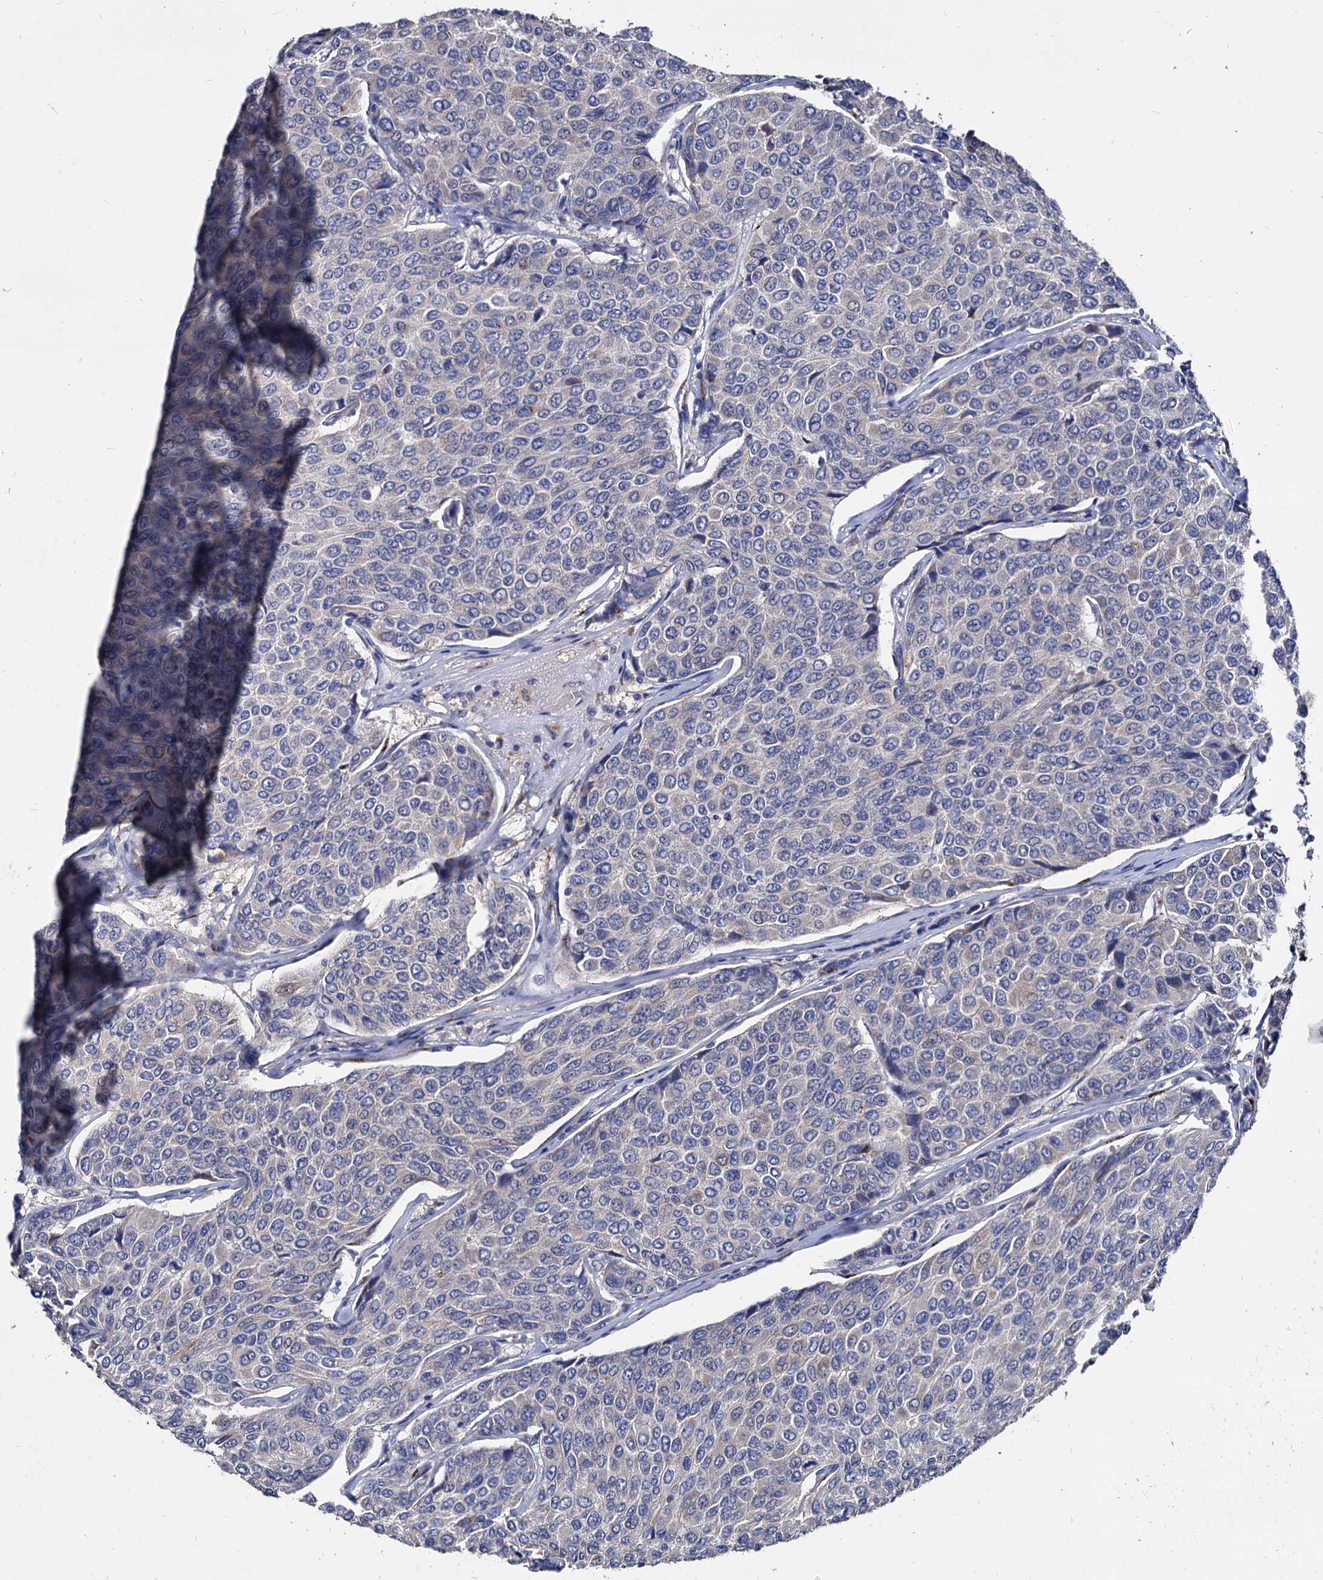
{"staining": {"intensity": "negative", "quantity": "none", "location": "none"}, "tissue": "breast cancer", "cell_type": "Tumor cells", "image_type": "cancer", "snomed": [{"axis": "morphology", "description": "Duct carcinoma"}, {"axis": "topography", "description": "Breast"}], "caption": "Tumor cells are negative for protein expression in human breast cancer (infiltrating ductal carcinoma).", "gene": "ESD", "patient": {"sex": "female", "age": 55}}